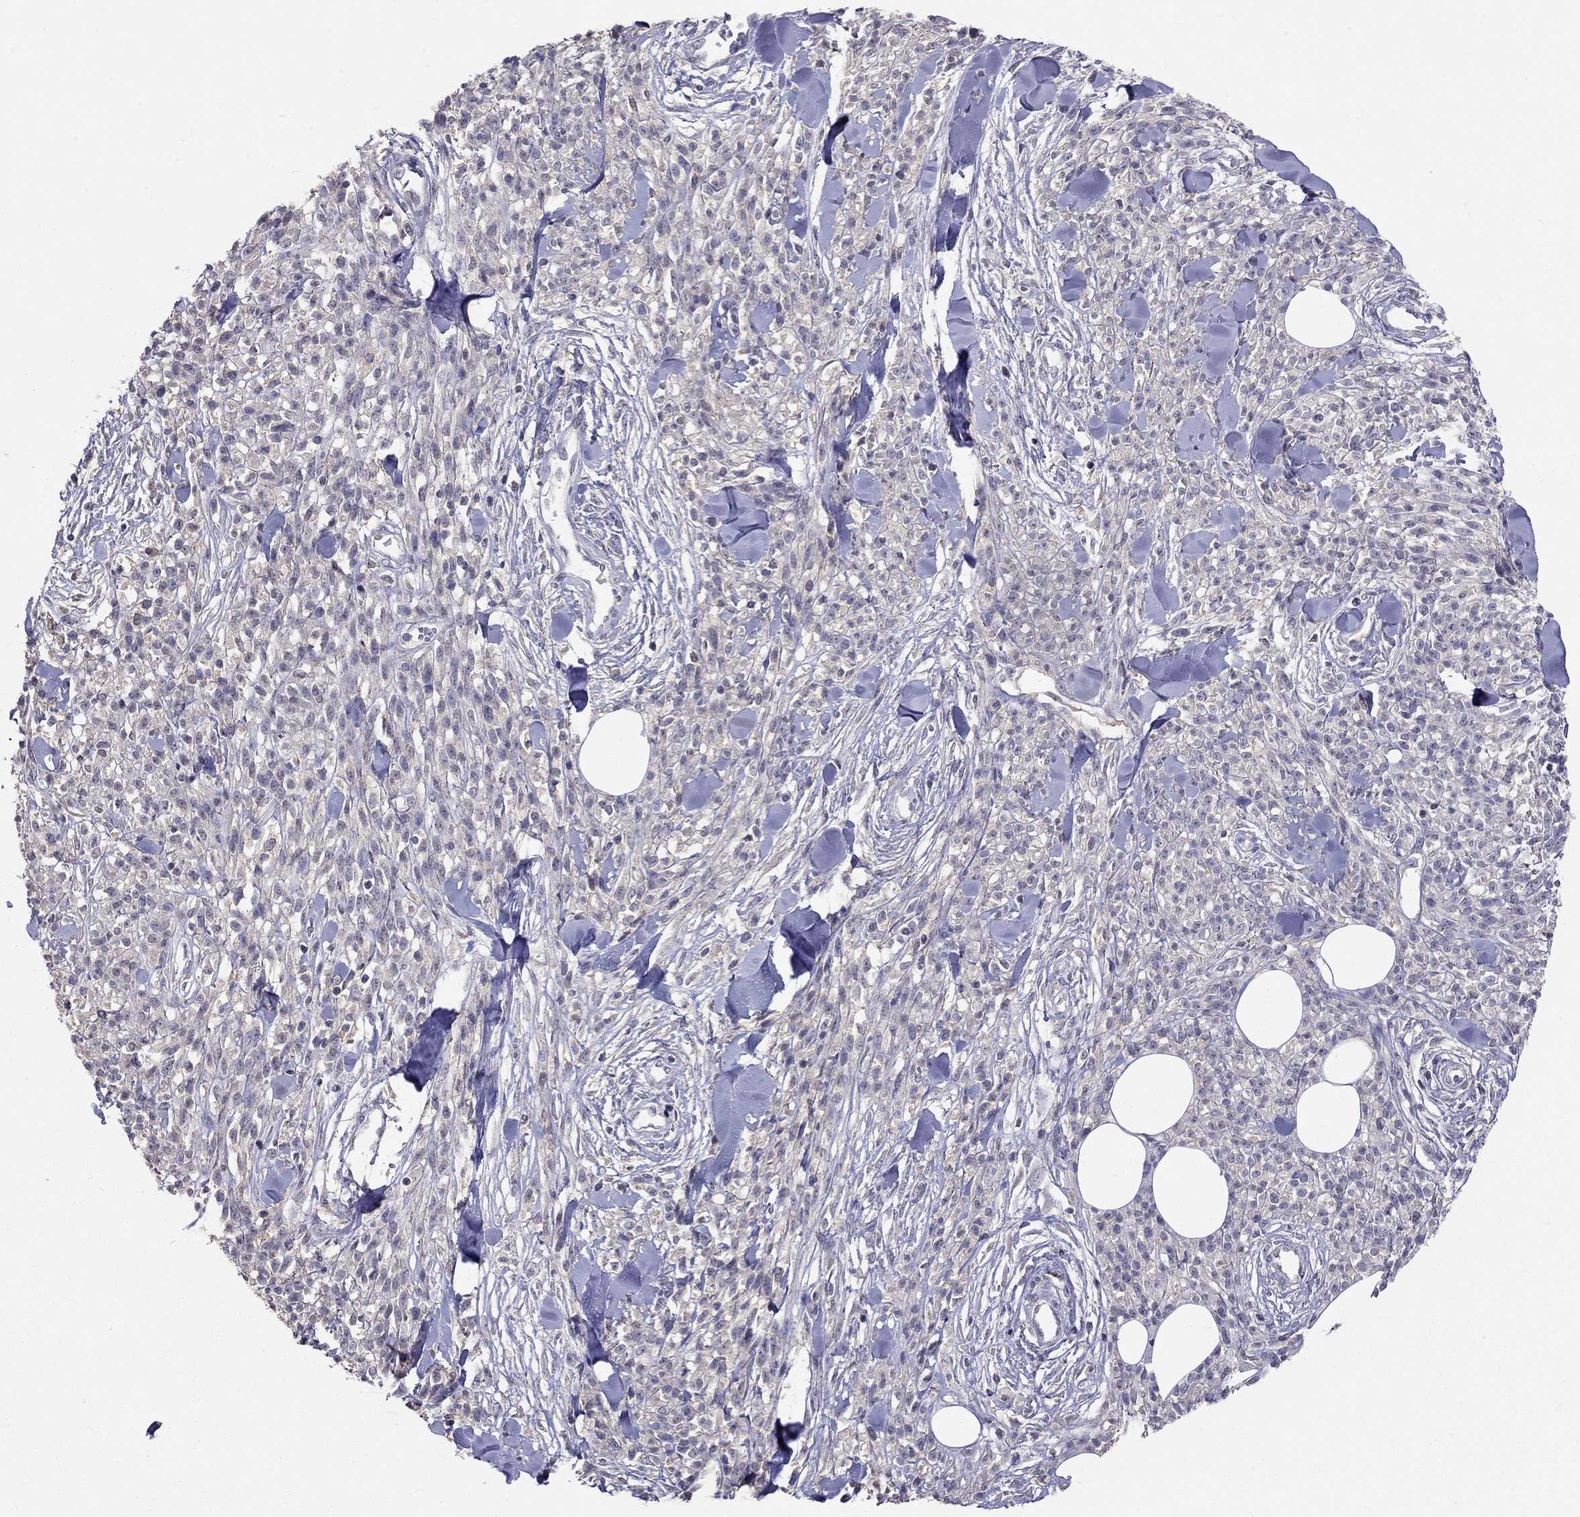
{"staining": {"intensity": "negative", "quantity": "none", "location": "none"}, "tissue": "melanoma", "cell_type": "Tumor cells", "image_type": "cancer", "snomed": [{"axis": "morphology", "description": "Malignant melanoma, NOS"}, {"axis": "topography", "description": "Skin"}, {"axis": "topography", "description": "Skin of trunk"}], "caption": "Protein analysis of melanoma shows no significant staining in tumor cells.", "gene": "RTP5", "patient": {"sex": "male", "age": 74}}